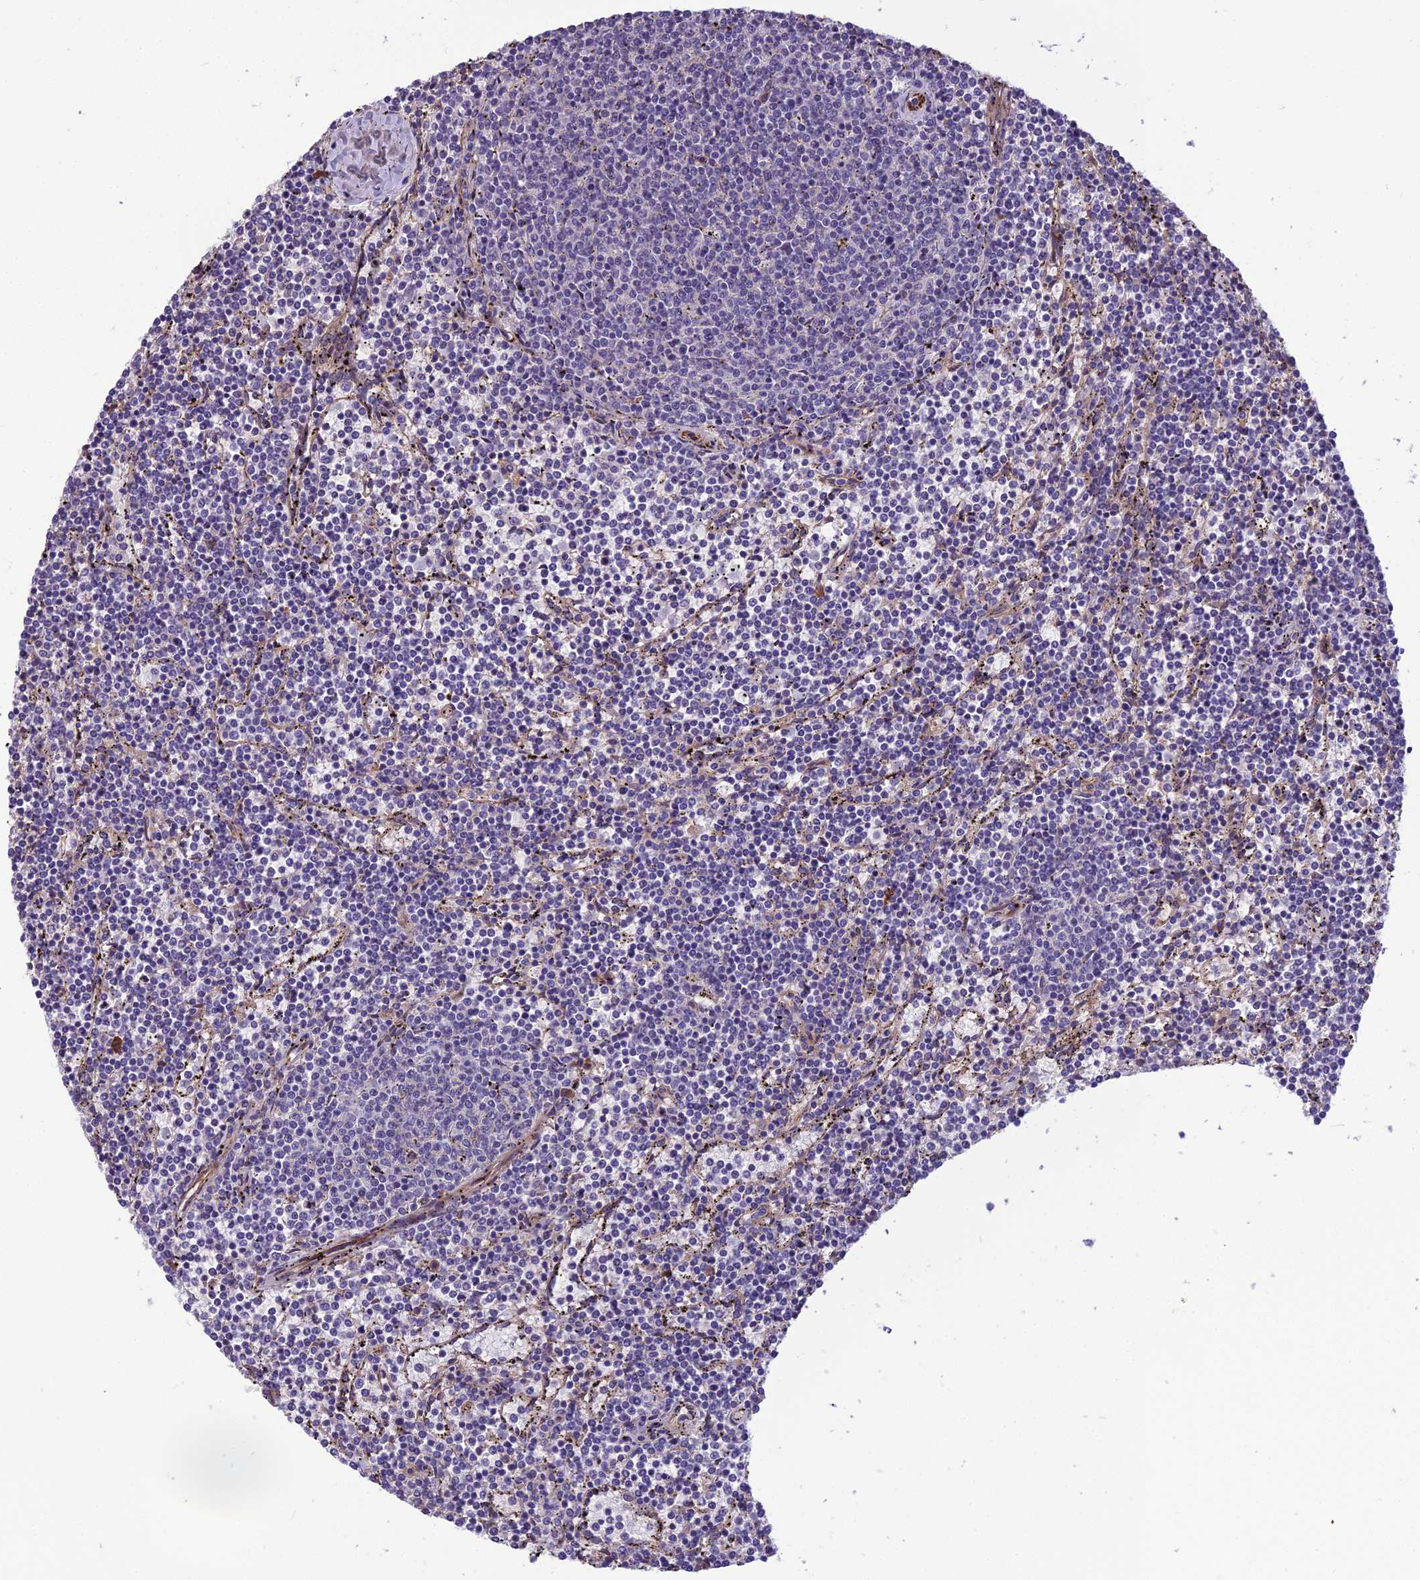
{"staining": {"intensity": "negative", "quantity": "none", "location": "none"}, "tissue": "lymphoma", "cell_type": "Tumor cells", "image_type": "cancer", "snomed": [{"axis": "morphology", "description": "Malignant lymphoma, non-Hodgkin's type, Low grade"}, {"axis": "topography", "description": "Spleen"}], "caption": "Immunohistochemistry histopathology image of lymphoma stained for a protein (brown), which exhibits no expression in tumor cells.", "gene": "TSPAN15", "patient": {"sex": "female", "age": 50}}